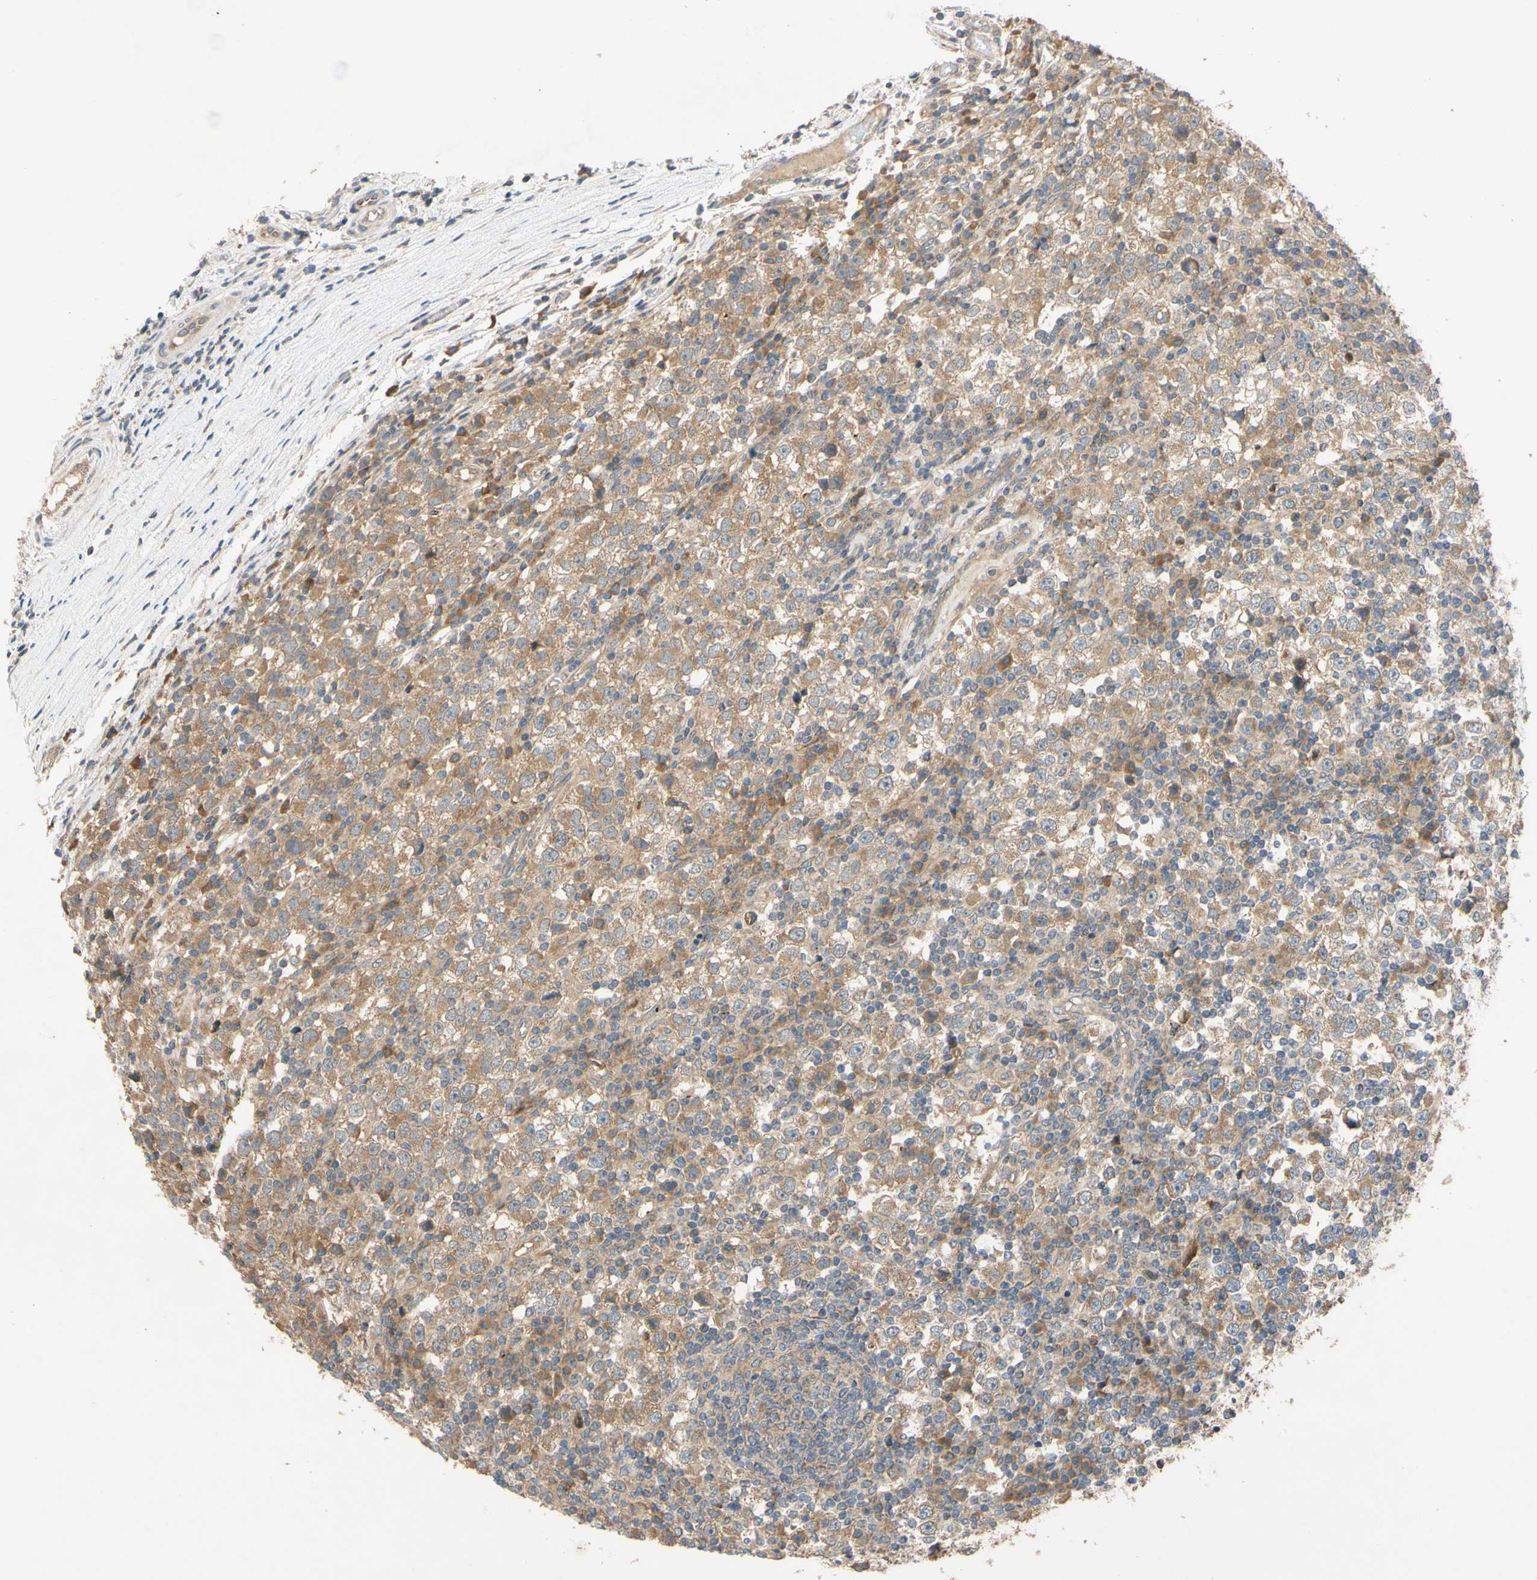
{"staining": {"intensity": "moderate", "quantity": ">75%", "location": "cytoplasmic/membranous"}, "tissue": "testis cancer", "cell_type": "Tumor cells", "image_type": "cancer", "snomed": [{"axis": "morphology", "description": "Seminoma, NOS"}, {"axis": "topography", "description": "Testis"}], "caption": "Testis seminoma was stained to show a protein in brown. There is medium levels of moderate cytoplasmic/membranous staining in approximately >75% of tumor cells. (brown staining indicates protein expression, while blue staining denotes nuclei).", "gene": "MBTPS2", "patient": {"sex": "male", "age": 65}}